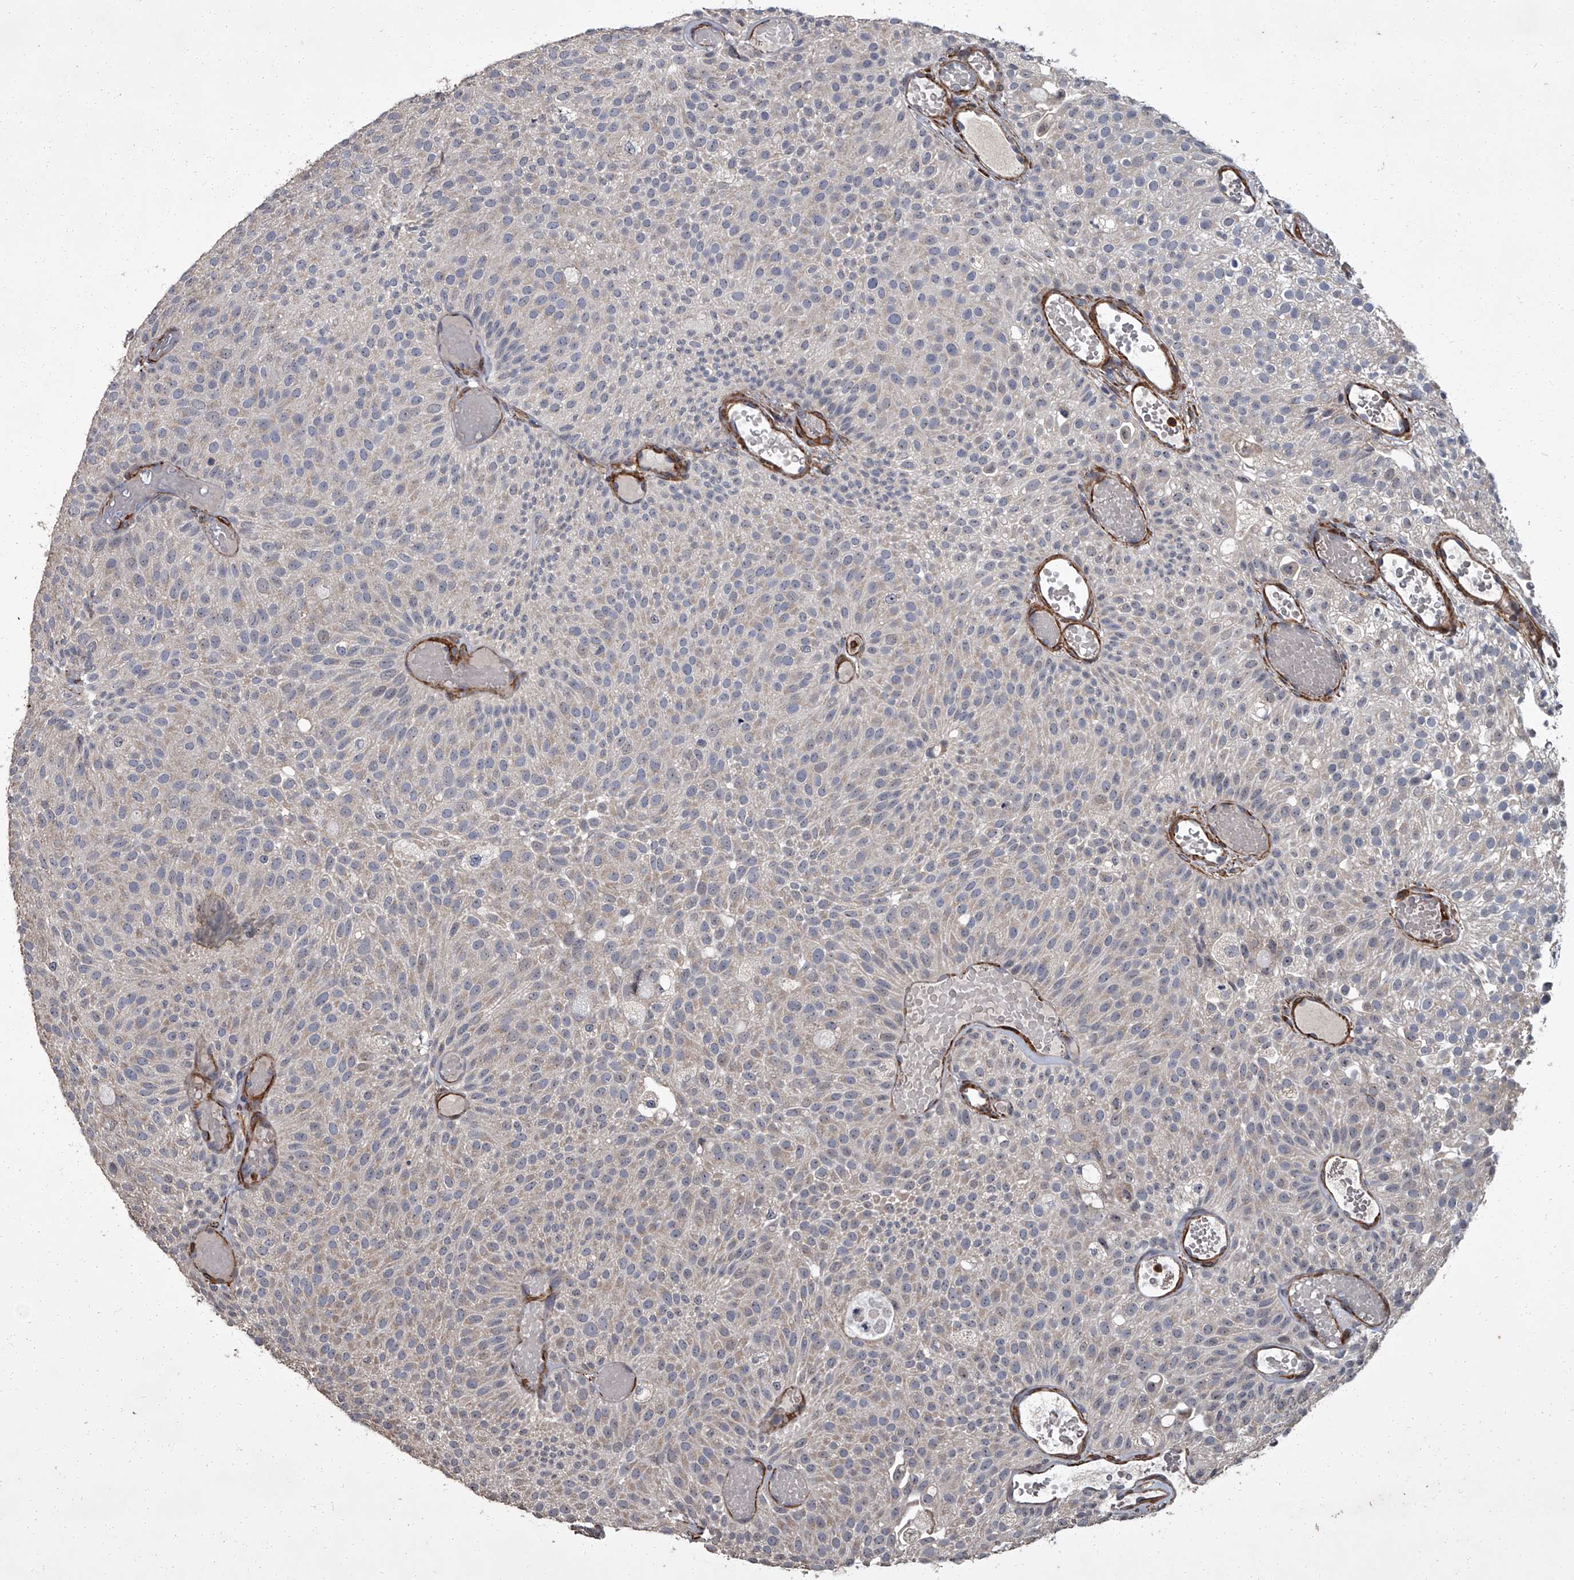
{"staining": {"intensity": "negative", "quantity": "none", "location": "none"}, "tissue": "urothelial cancer", "cell_type": "Tumor cells", "image_type": "cancer", "snomed": [{"axis": "morphology", "description": "Urothelial carcinoma, Low grade"}, {"axis": "topography", "description": "Urinary bladder"}], "caption": "This is an IHC histopathology image of low-grade urothelial carcinoma. There is no expression in tumor cells.", "gene": "SIRT4", "patient": {"sex": "male", "age": 78}}